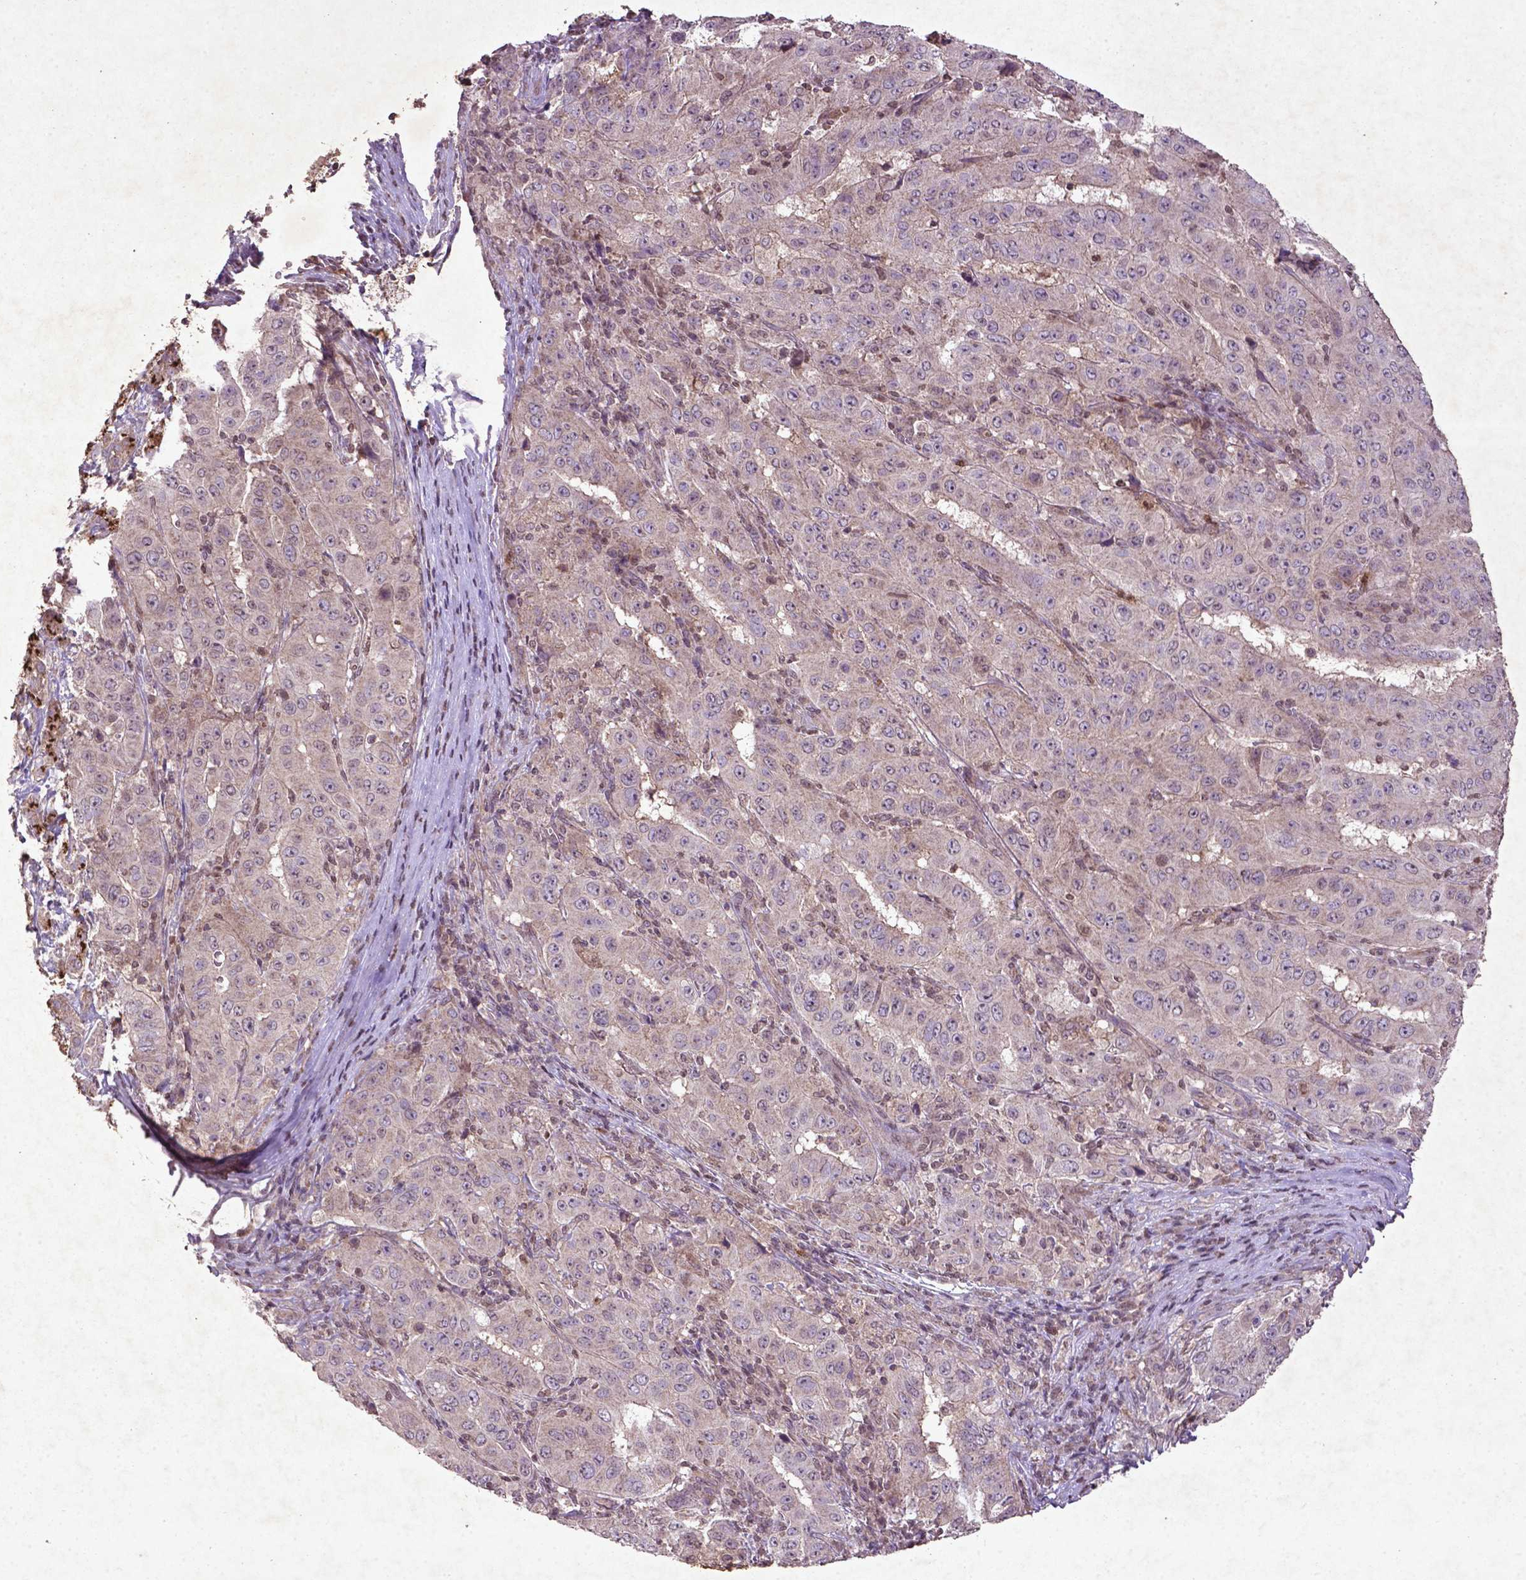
{"staining": {"intensity": "negative", "quantity": "none", "location": "none"}, "tissue": "pancreatic cancer", "cell_type": "Tumor cells", "image_type": "cancer", "snomed": [{"axis": "morphology", "description": "Adenocarcinoma, NOS"}, {"axis": "topography", "description": "Pancreas"}], "caption": "Protein analysis of pancreatic adenocarcinoma shows no significant staining in tumor cells. (Immunohistochemistry, brightfield microscopy, high magnification).", "gene": "MTOR", "patient": {"sex": "male", "age": 63}}